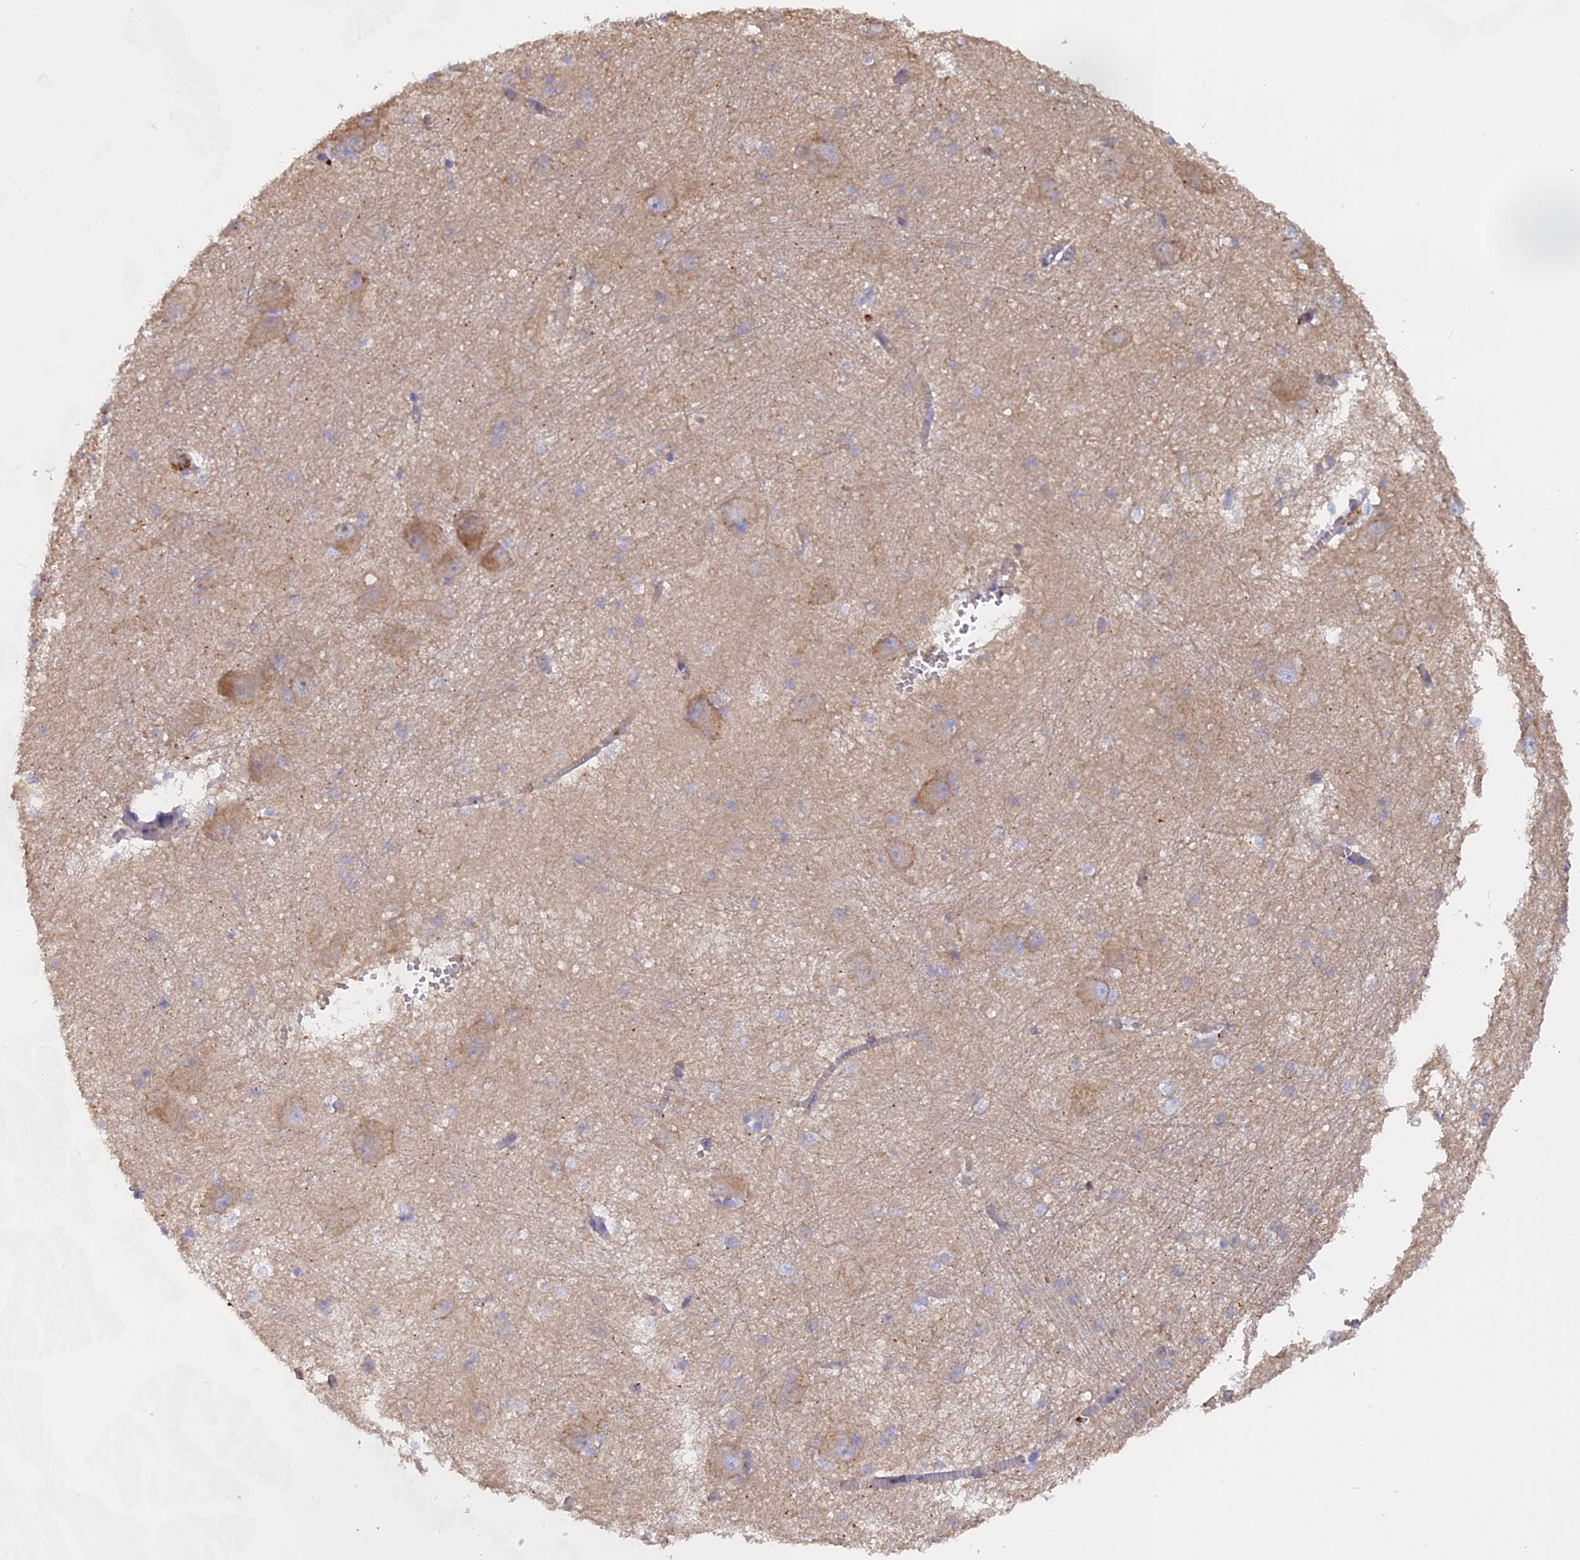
{"staining": {"intensity": "strong", "quantity": "<25%", "location": "cytoplasmic/membranous"}, "tissue": "caudate", "cell_type": "Glial cells", "image_type": "normal", "snomed": [{"axis": "morphology", "description": "Normal tissue, NOS"}, {"axis": "topography", "description": "Lateral ventricle wall"}], "caption": "The photomicrograph demonstrates a brown stain indicating the presence of a protein in the cytoplasmic/membranous of glial cells in caudate.", "gene": "CFAP119", "patient": {"sex": "male", "age": 37}}